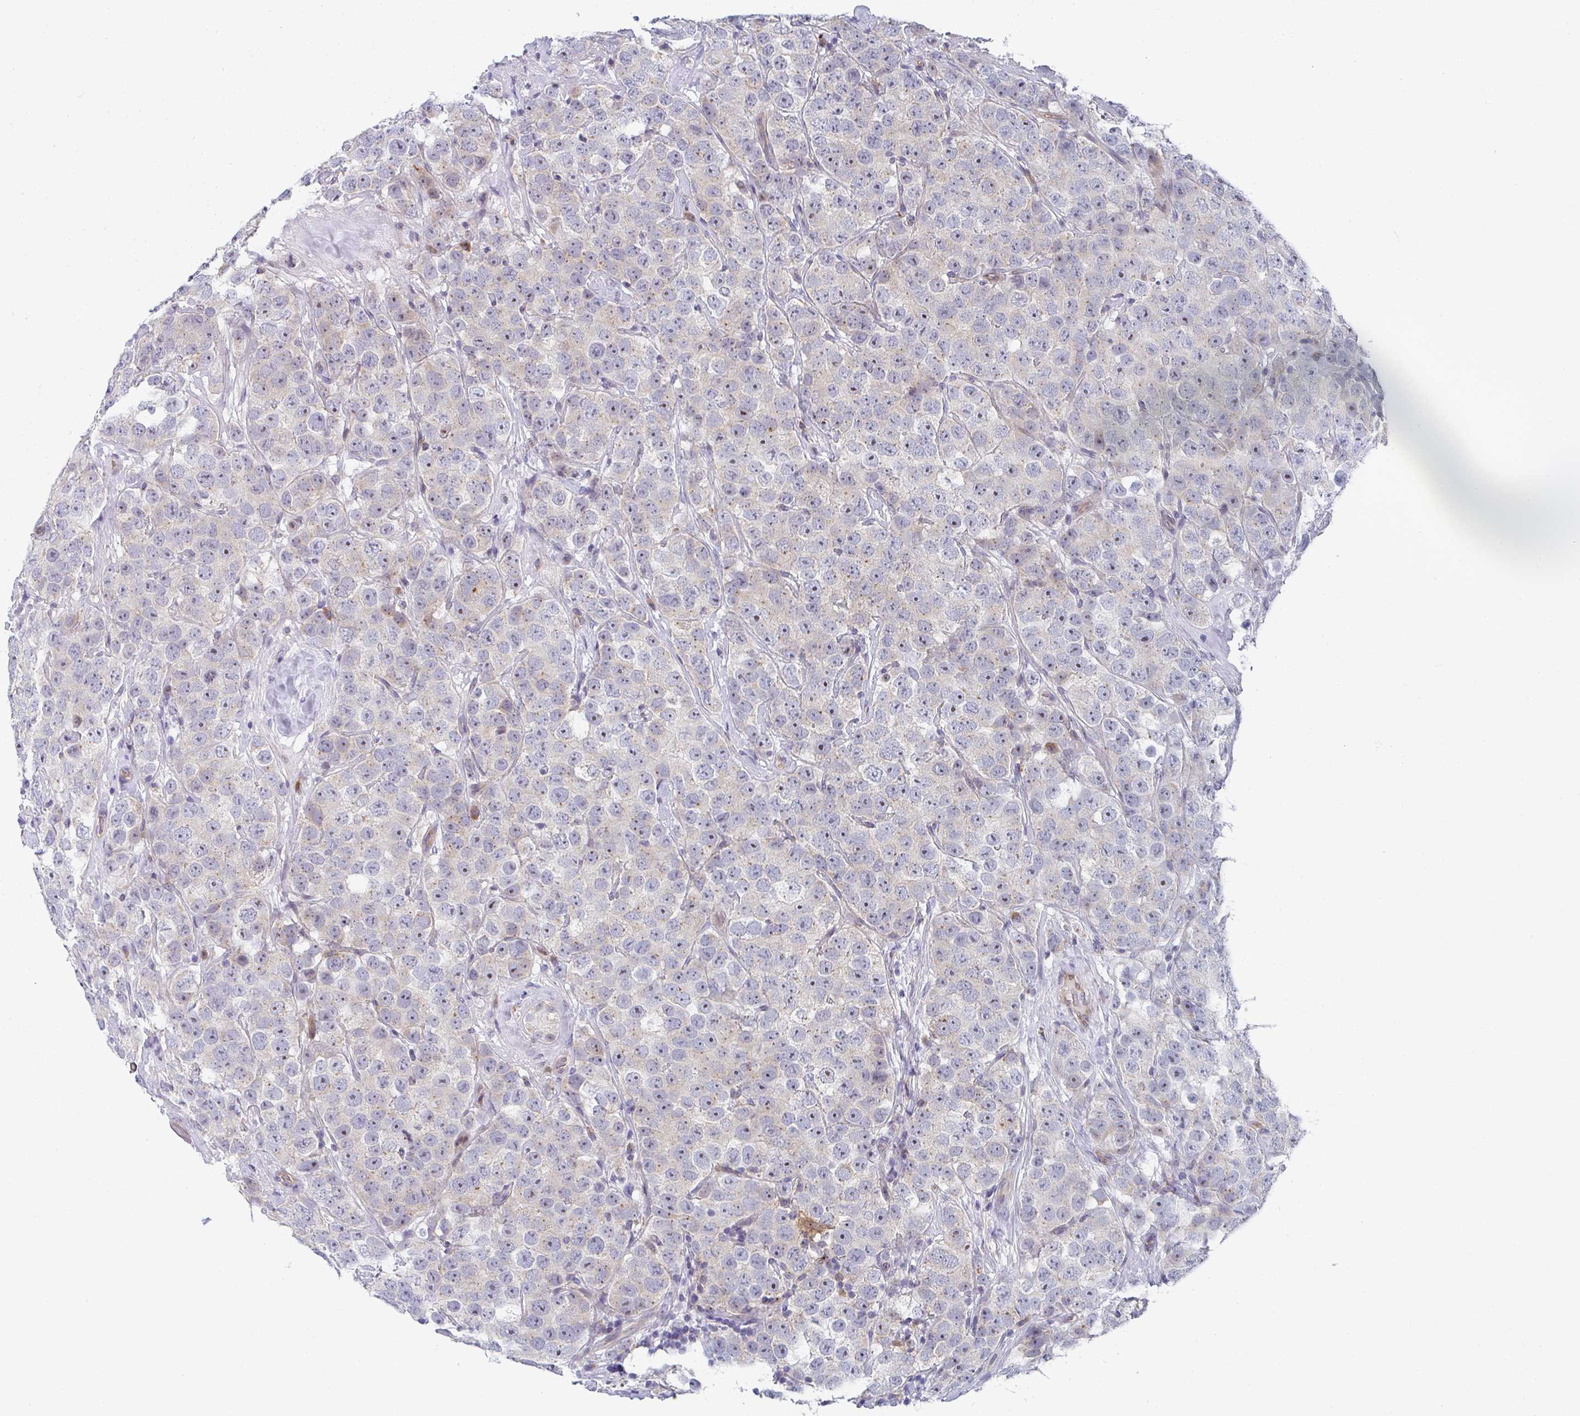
{"staining": {"intensity": "negative", "quantity": "none", "location": "none"}, "tissue": "testis cancer", "cell_type": "Tumor cells", "image_type": "cancer", "snomed": [{"axis": "morphology", "description": "Seminoma, NOS"}, {"axis": "topography", "description": "Testis"}], "caption": "Immunohistochemistry (IHC) of testis cancer (seminoma) shows no expression in tumor cells. (DAB (3,3'-diaminobenzidine) immunohistochemistry visualized using brightfield microscopy, high magnification).", "gene": "KLHL33", "patient": {"sex": "male", "age": 28}}